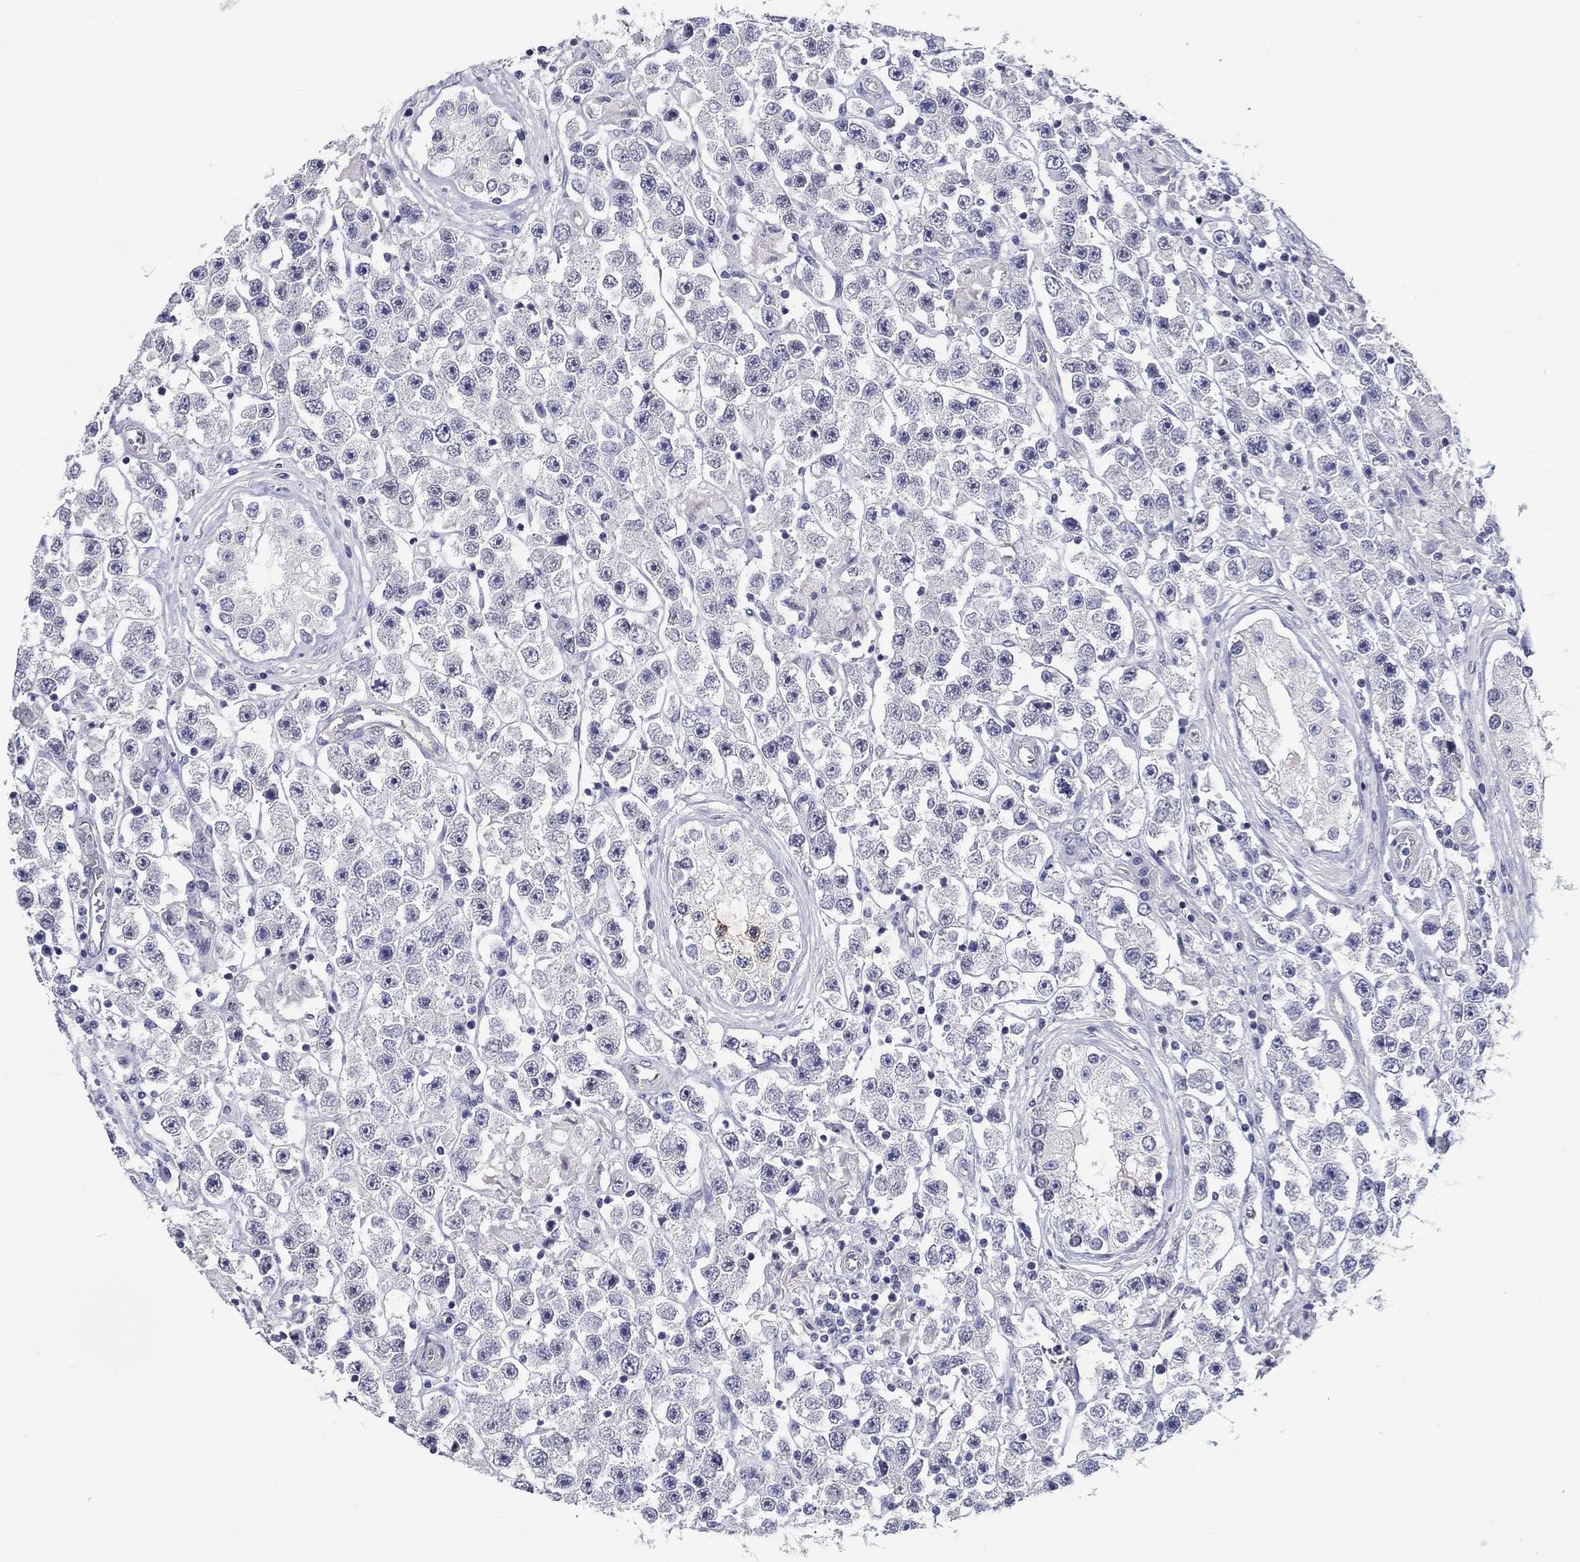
{"staining": {"intensity": "negative", "quantity": "none", "location": "none"}, "tissue": "testis cancer", "cell_type": "Tumor cells", "image_type": "cancer", "snomed": [{"axis": "morphology", "description": "Seminoma, NOS"}, {"axis": "topography", "description": "Testis"}], "caption": "DAB immunohistochemical staining of human testis seminoma displays no significant expression in tumor cells.", "gene": "CRYGD", "patient": {"sex": "male", "age": 45}}